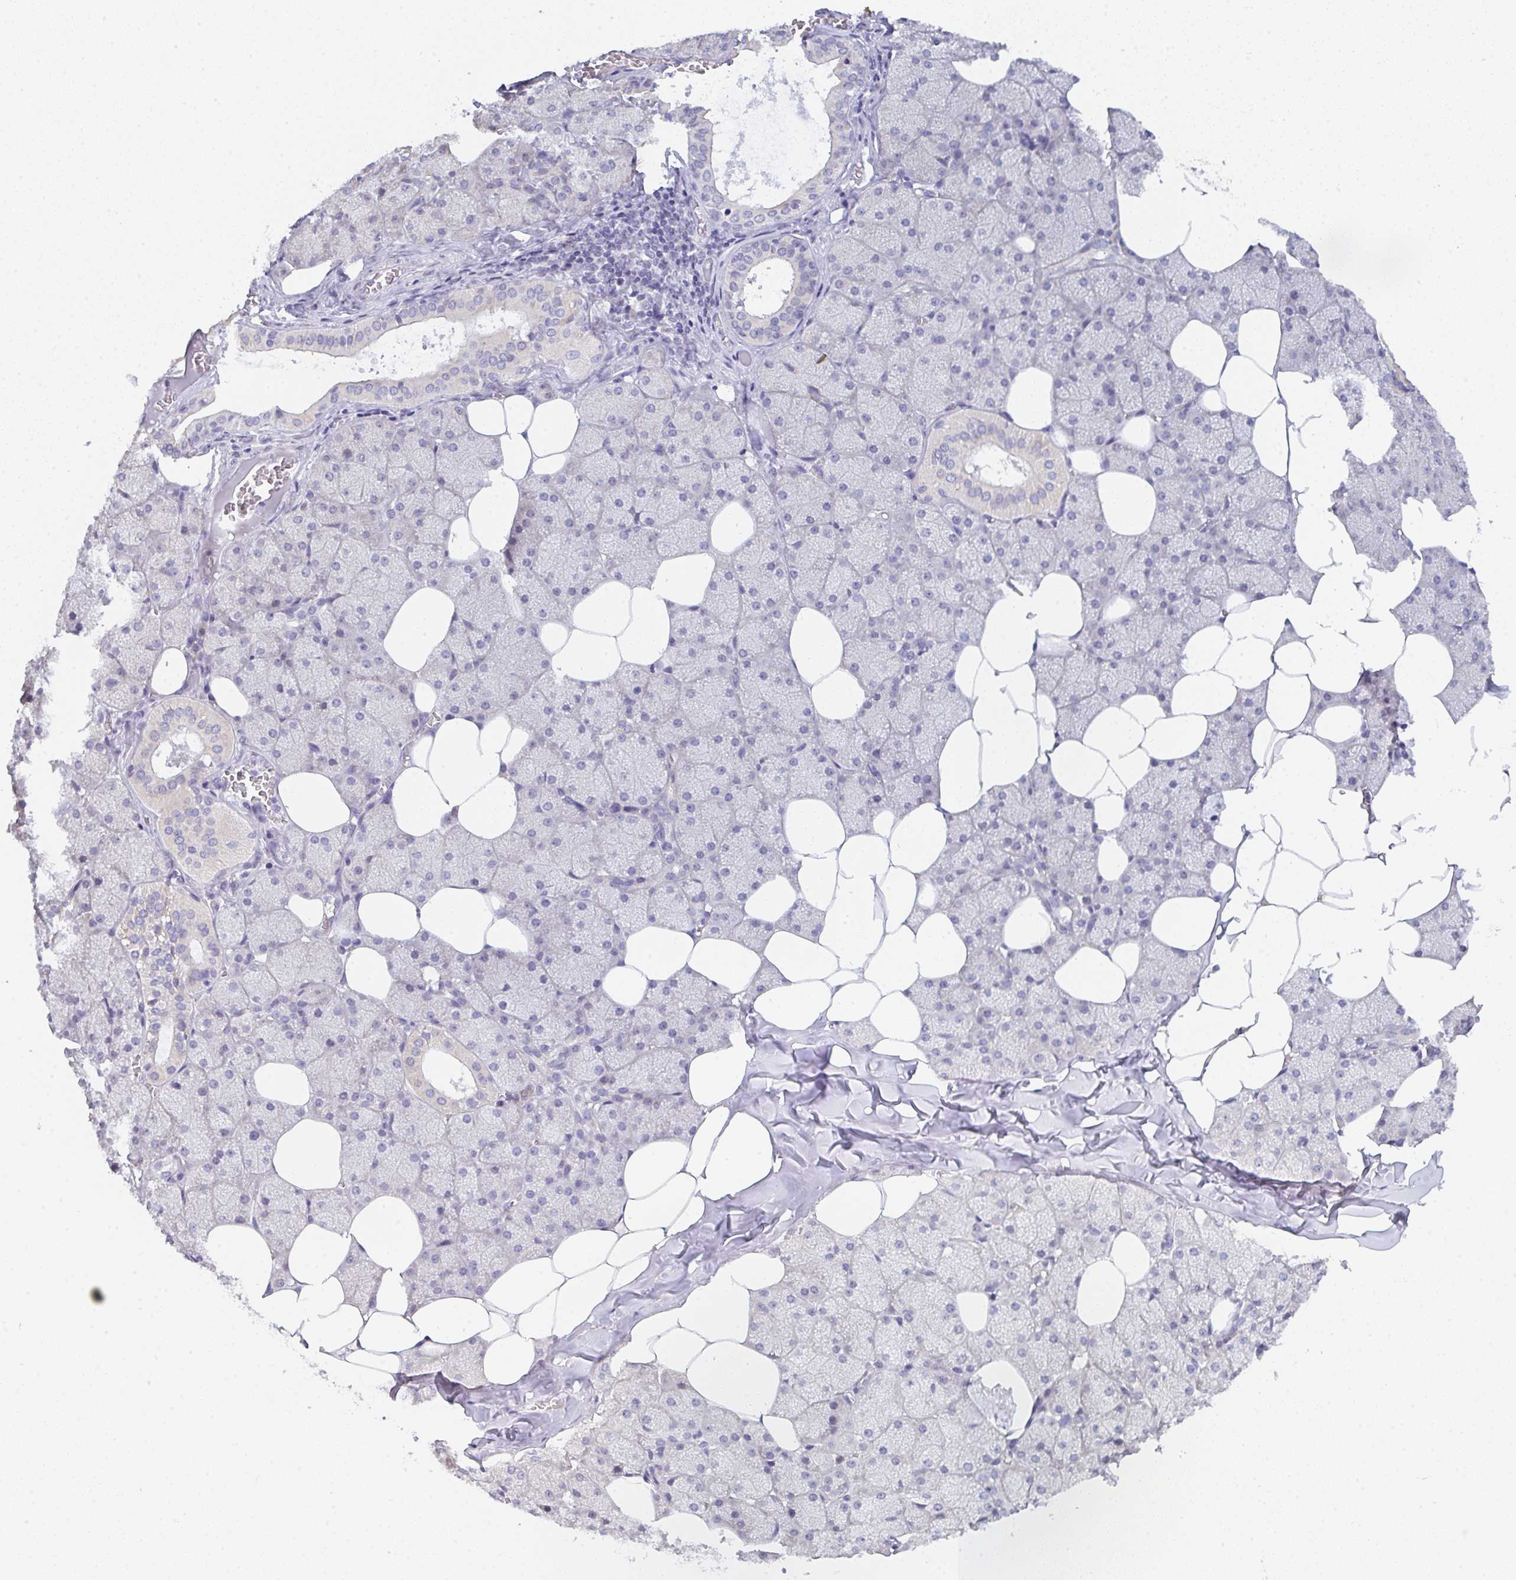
{"staining": {"intensity": "weak", "quantity": "<25%", "location": "cytoplasmic/membranous"}, "tissue": "salivary gland", "cell_type": "Glandular cells", "image_type": "normal", "snomed": [{"axis": "morphology", "description": "Normal tissue, NOS"}, {"axis": "topography", "description": "Salivary gland"}, {"axis": "topography", "description": "Peripheral nerve tissue"}], "caption": "Protein analysis of unremarkable salivary gland reveals no significant expression in glandular cells.", "gene": "CACNA1S", "patient": {"sex": "male", "age": 38}}